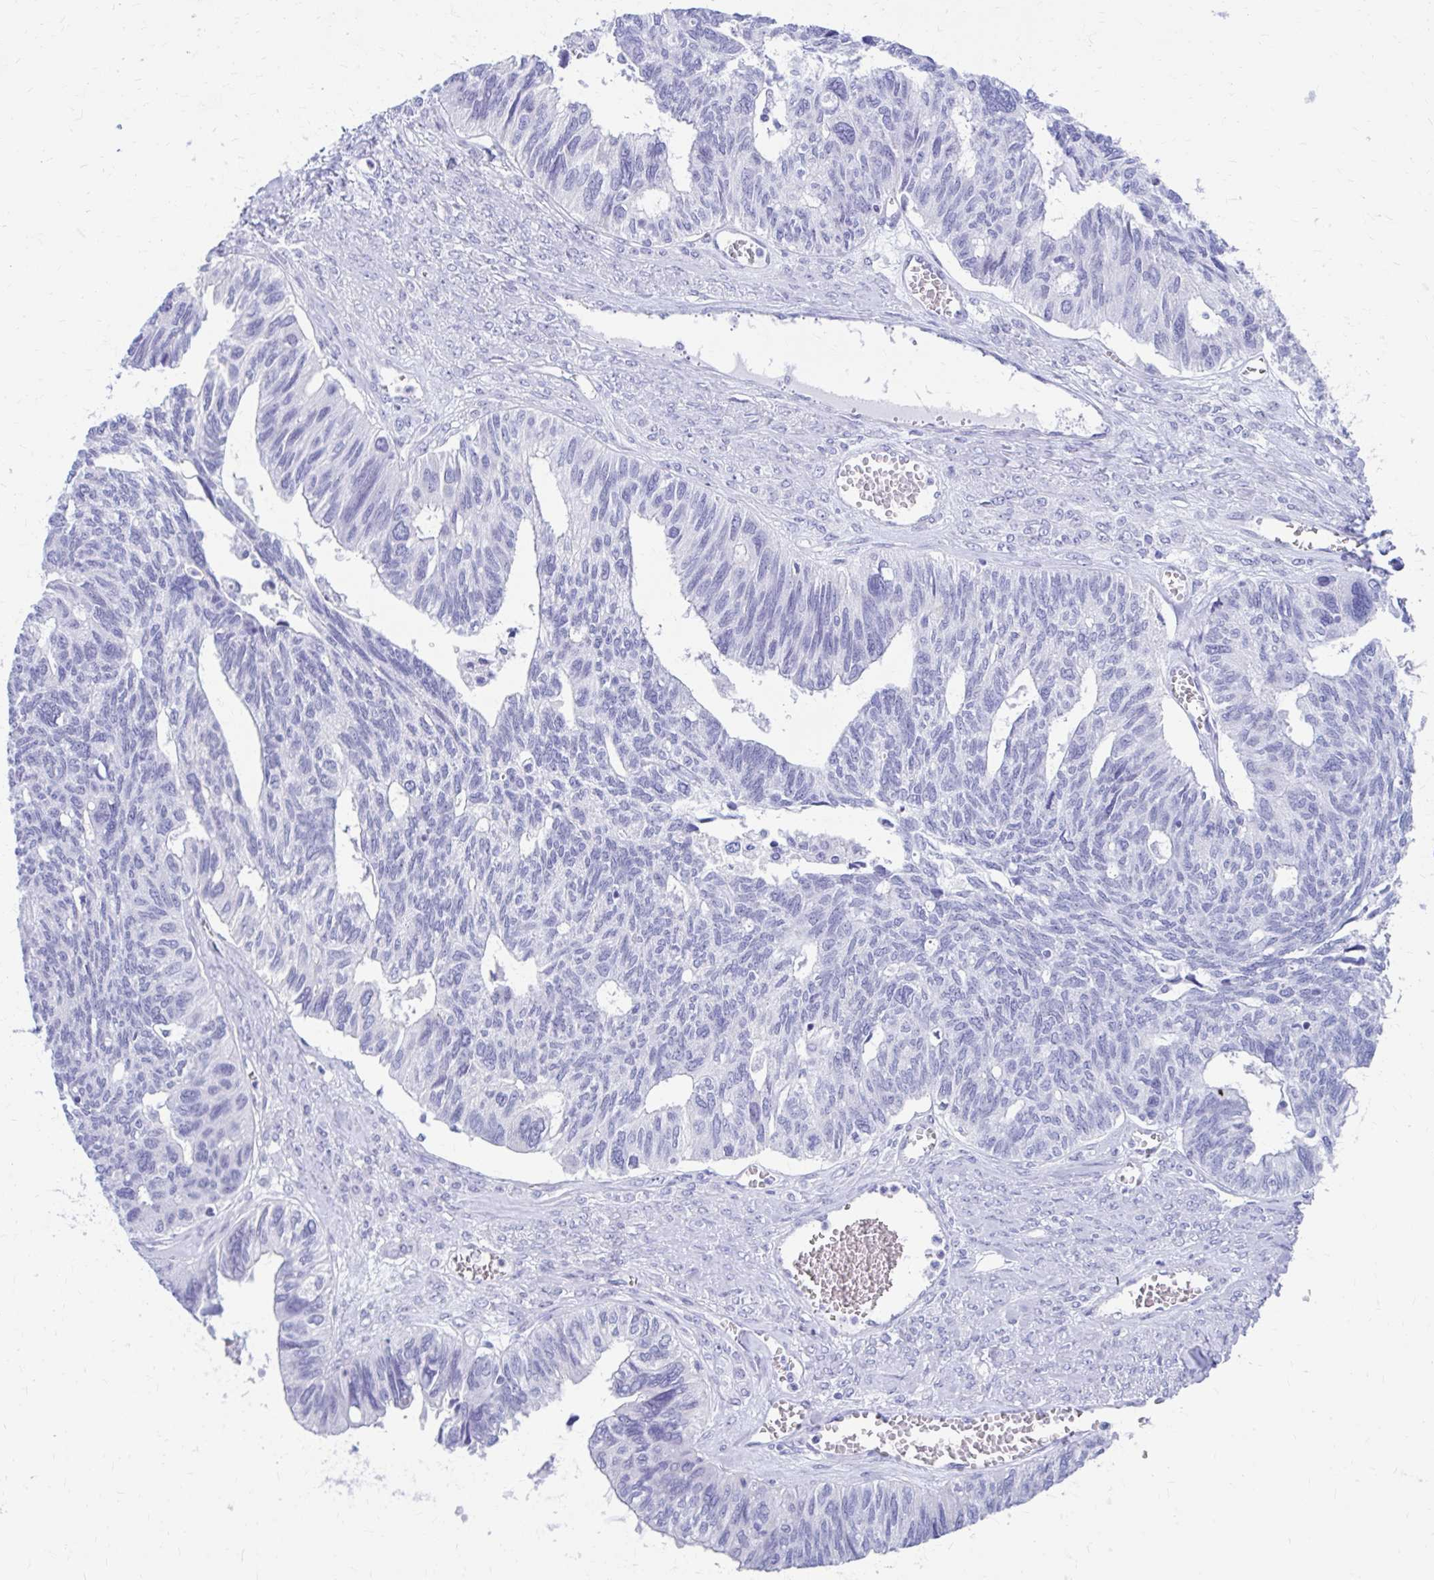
{"staining": {"intensity": "negative", "quantity": "none", "location": "none"}, "tissue": "ovarian cancer", "cell_type": "Tumor cells", "image_type": "cancer", "snomed": [{"axis": "morphology", "description": "Cystadenocarcinoma, serous, NOS"}, {"axis": "topography", "description": "Ovary"}], "caption": "High magnification brightfield microscopy of ovarian cancer stained with DAB (brown) and counterstained with hematoxylin (blue): tumor cells show no significant staining. Brightfield microscopy of IHC stained with DAB (brown) and hematoxylin (blue), captured at high magnification.", "gene": "NSG2", "patient": {"sex": "female", "age": 79}}